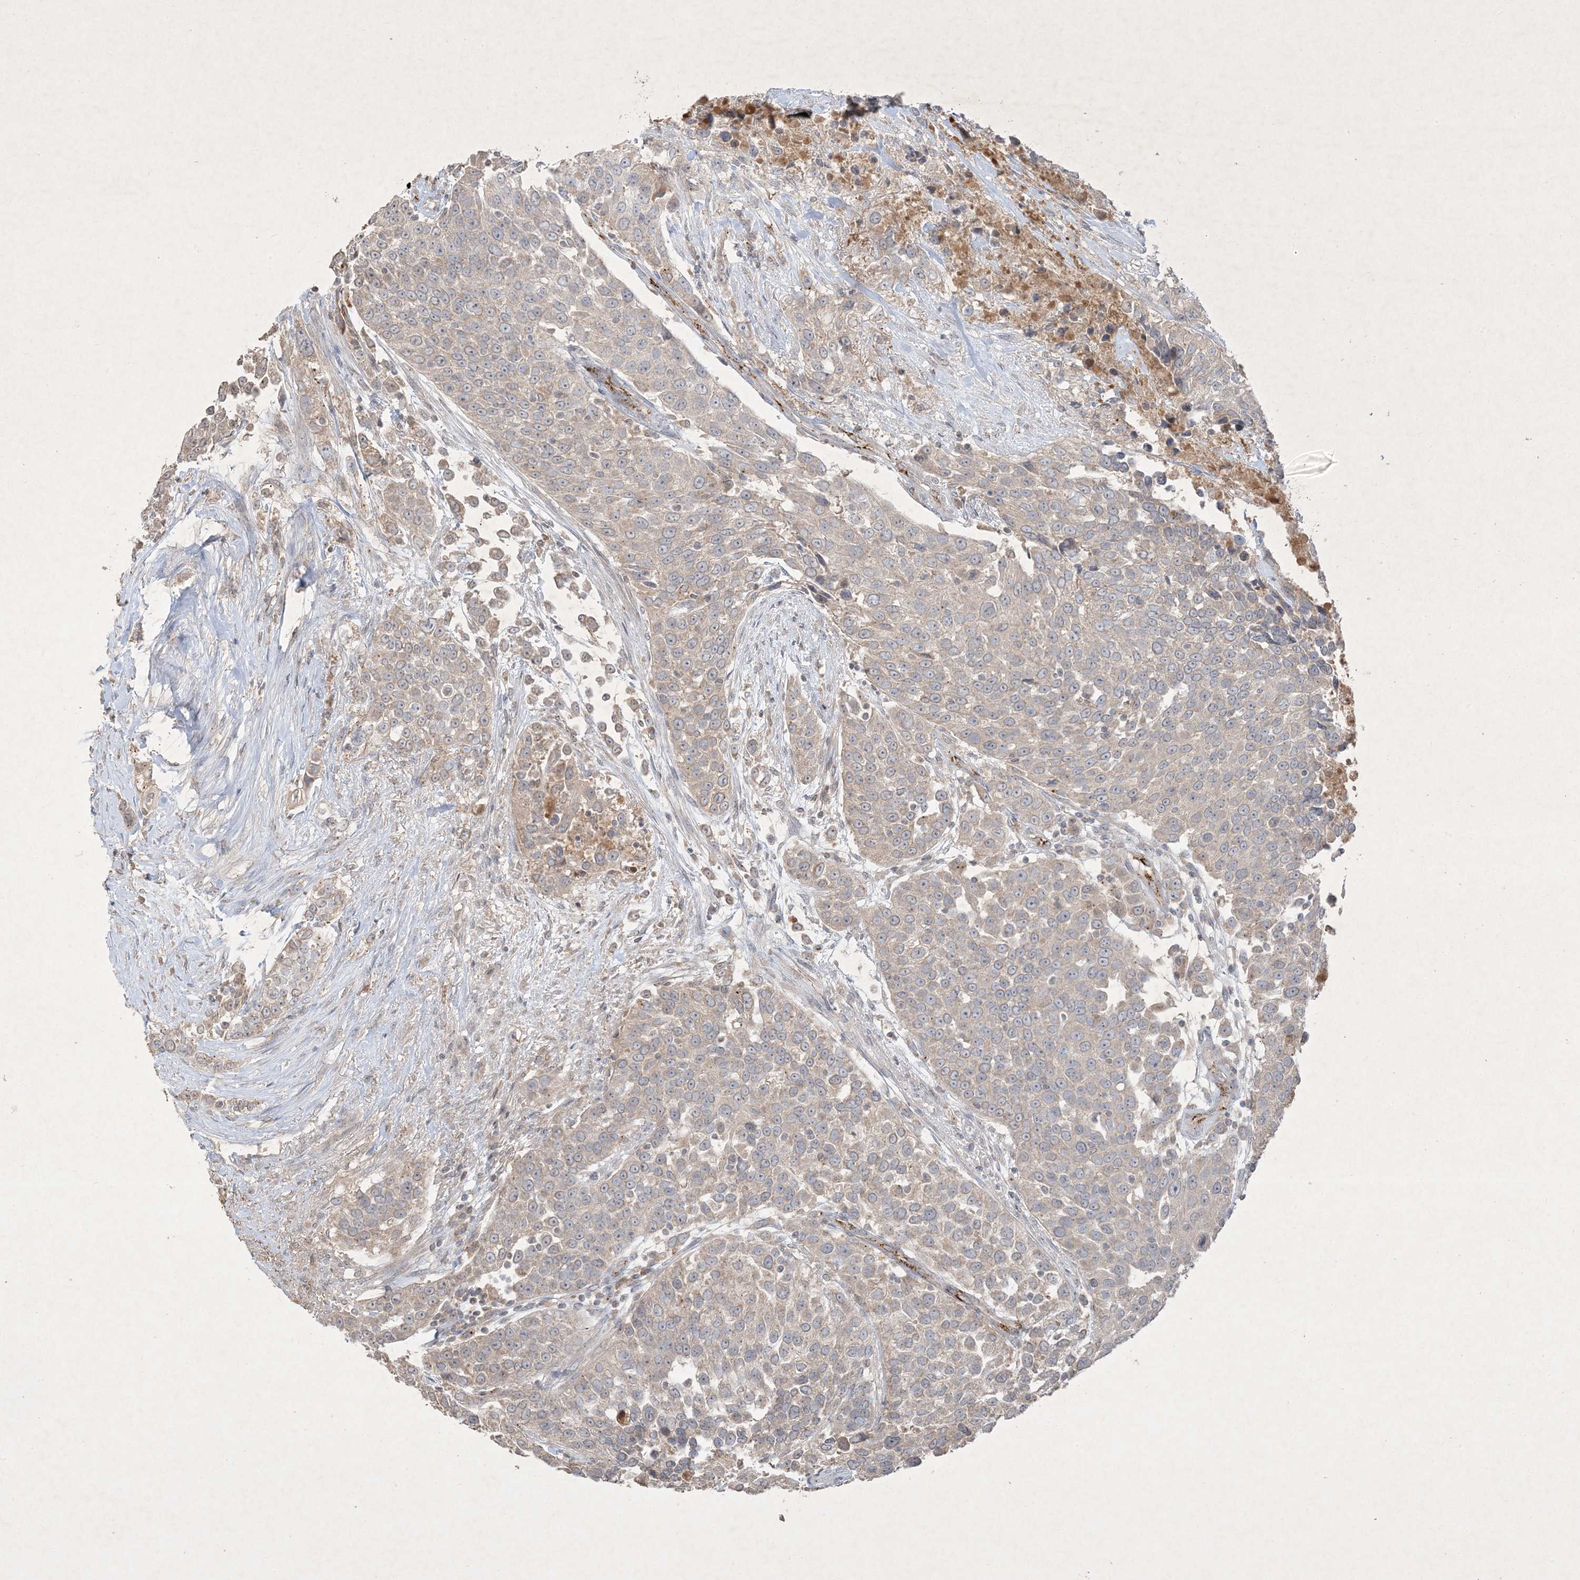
{"staining": {"intensity": "negative", "quantity": "none", "location": "none"}, "tissue": "urothelial cancer", "cell_type": "Tumor cells", "image_type": "cancer", "snomed": [{"axis": "morphology", "description": "Urothelial carcinoma, High grade"}, {"axis": "topography", "description": "Urinary bladder"}], "caption": "Immunohistochemical staining of urothelial carcinoma (high-grade) displays no significant staining in tumor cells. (DAB (3,3'-diaminobenzidine) immunohistochemistry (IHC) with hematoxylin counter stain).", "gene": "PRSS36", "patient": {"sex": "female", "age": 80}}